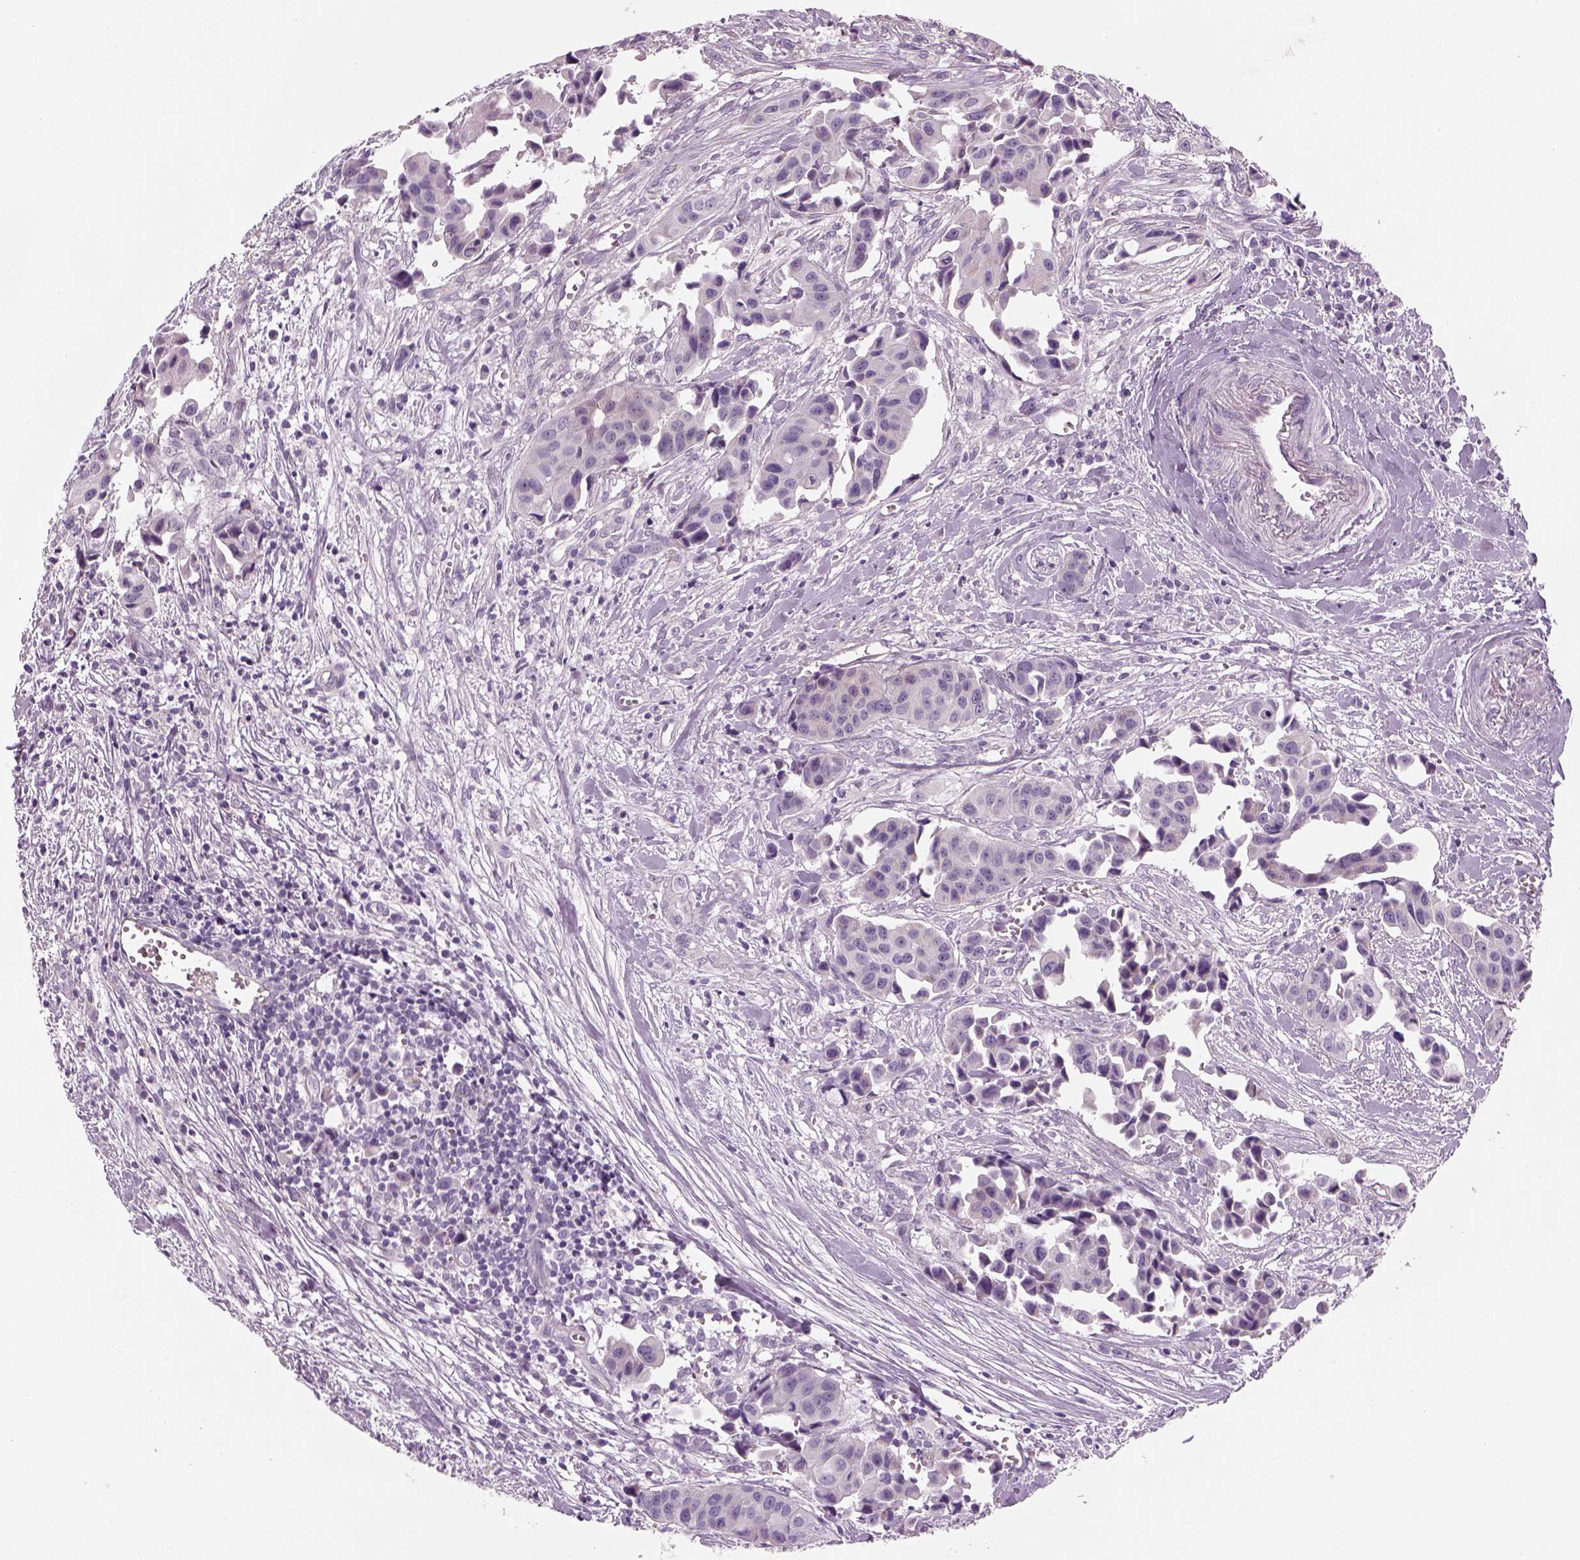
{"staining": {"intensity": "negative", "quantity": "none", "location": "none"}, "tissue": "head and neck cancer", "cell_type": "Tumor cells", "image_type": "cancer", "snomed": [{"axis": "morphology", "description": "Adenocarcinoma, NOS"}, {"axis": "topography", "description": "Head-Neck"}], "caption": "The micrograph demonstrates no staining of tumor cells in adenocarcinoma (head and neck). (DAB (3,3'-diaminobenzidine) immunohistochemistry (IHC) visualized using brightfield microscopy, high magnification).", "gene": "KCNMB4", "patient": {"sex": "male", "age": 76}}